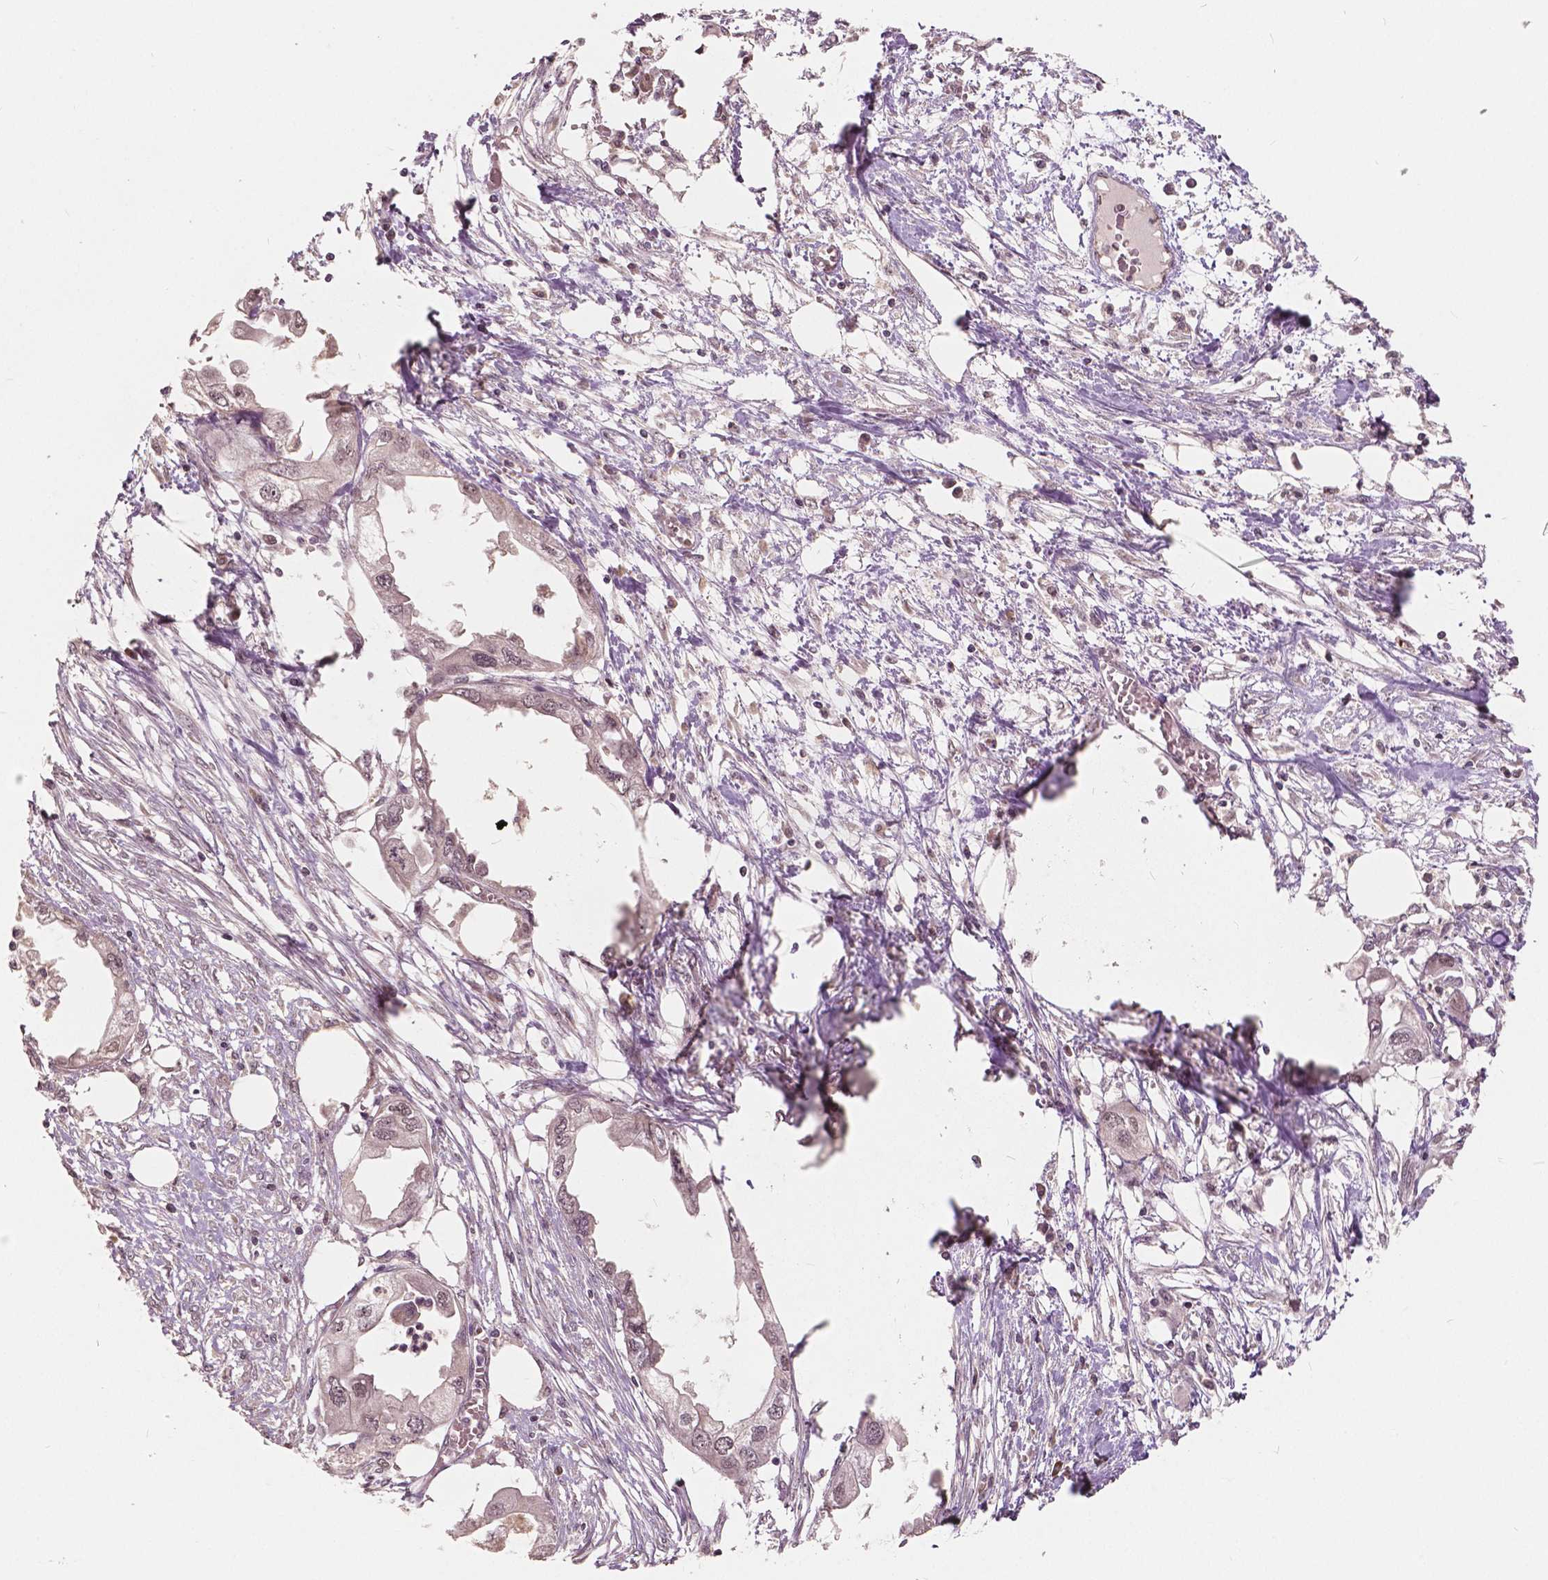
{"staining": {"intensity": "negative", "quantity": "none", "location": "none"}, "tissue": "endometrial cancer", "cell_type": "Tumor cells", "image_type": "cancer", "snomed": [{"axis": "morphology", "description": "Adenocarcinoma, NOS"}, {"axis": "morphology", "description": "Adenocarcinoma, metastatic, NOS"}, {"axis": "topography", "description": "Adipose tissue"}, {"axis": "topography", "description": "Endometrium"}], "caption": "This is an immunohistochemistry (IHC) micrograph of endometrial cancer. There is no expression in tumor cells.", "gene": "HMBOX1", "patient": {"sex": "female", "age": 67}}